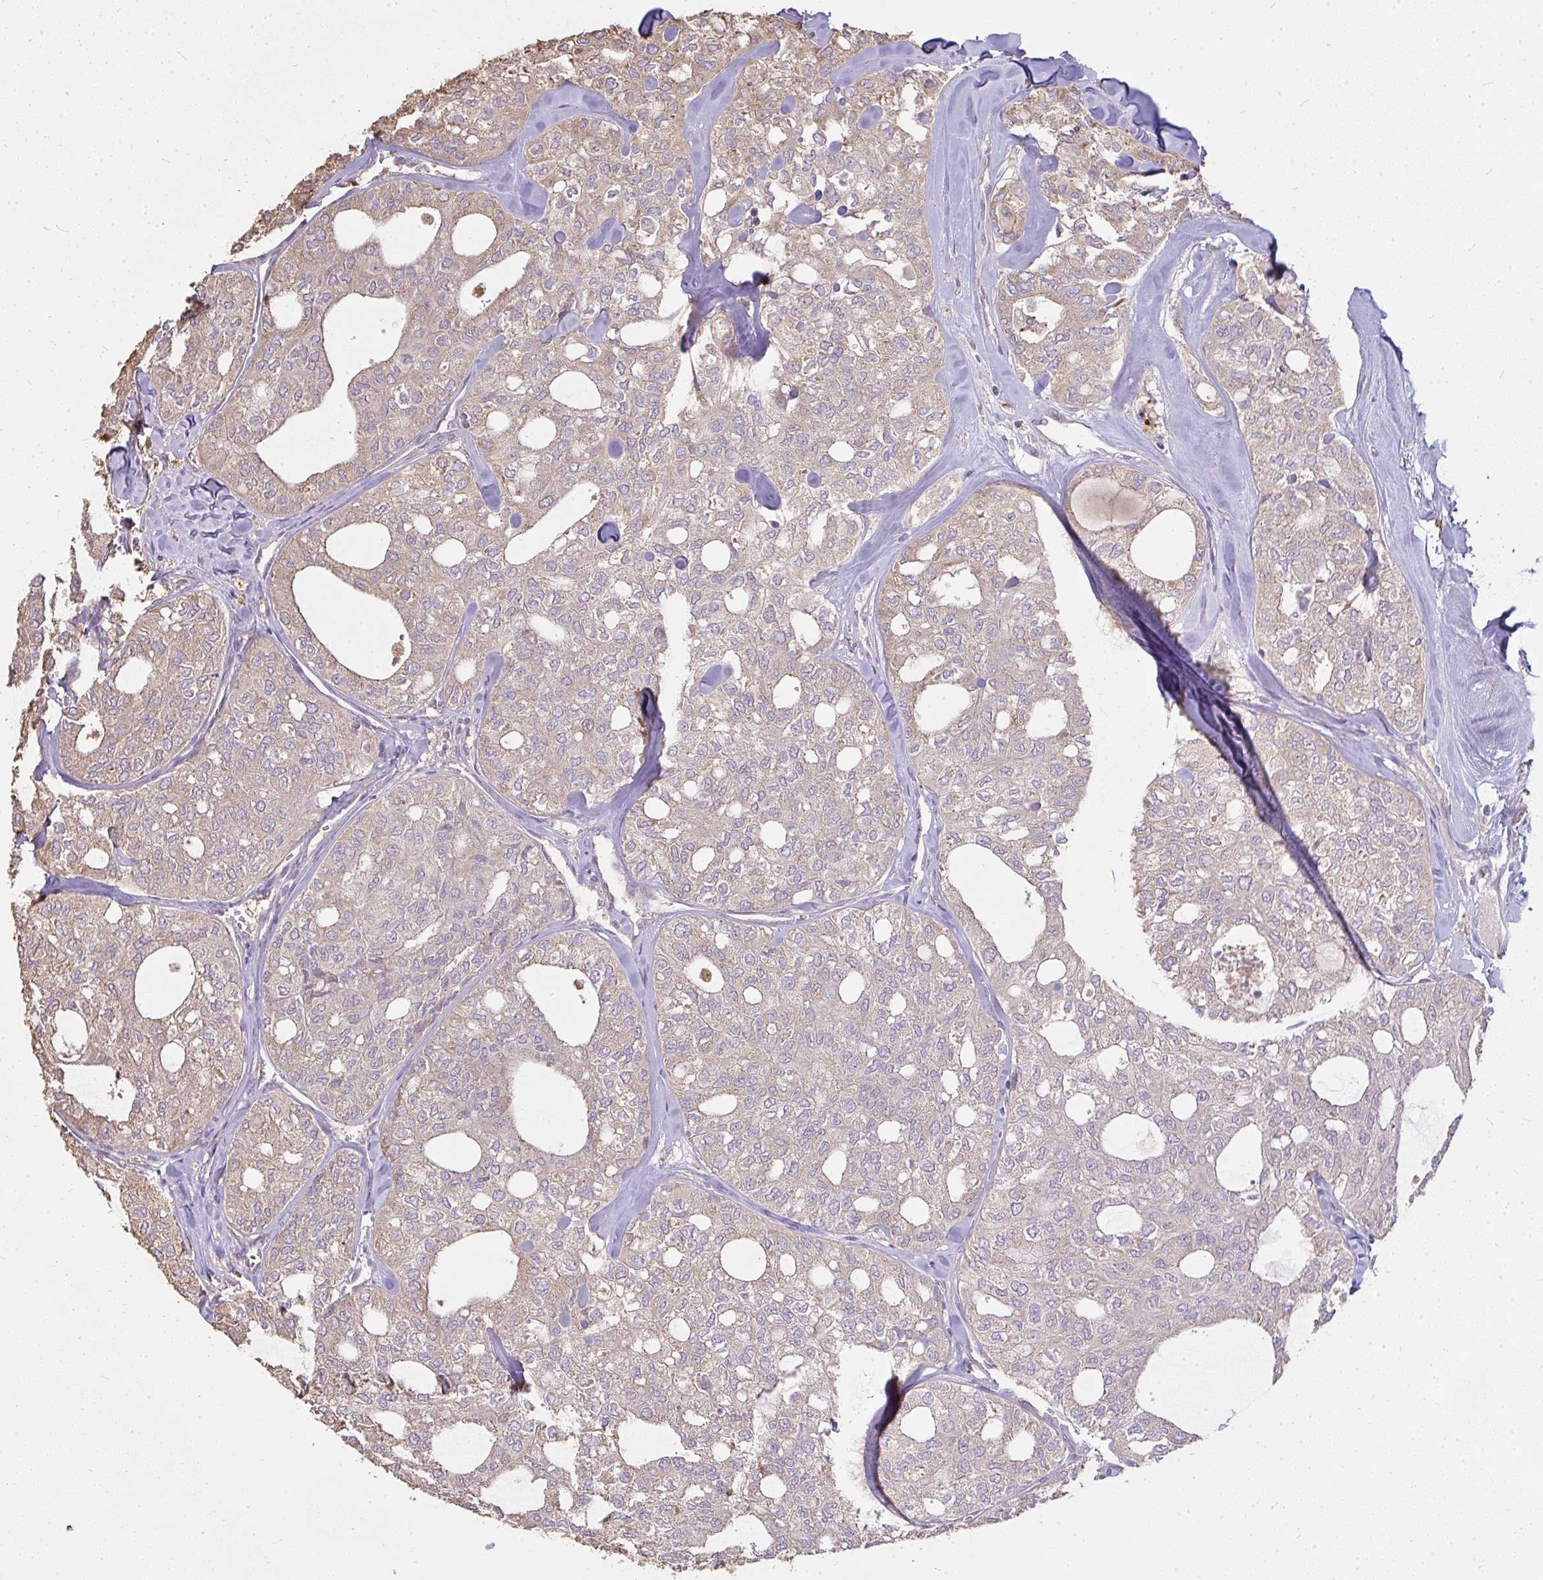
{"staining": {"intensity": "weak", "quantity": ">75%", "location": "cytoplasmic/membranous"}, "tissue": "thyroid cancer", "cell_type": "Tumor cells", "image_type": "cancer", "snomed": [{"axis": "morphology", "description": "Follicular adenoma carcinoma, NOS"}, {"axis": "topography", "description": "Thyroid gland"}], "caption": "Thyroid follicular adenoma carcinoma was stained to show a protein in brown. There is low levels of weak cytoplasmic/membranous expression in about >75% of tumor cells.", "gene": "BRINP3", "patient": {"sex": "male", "age": 75}}